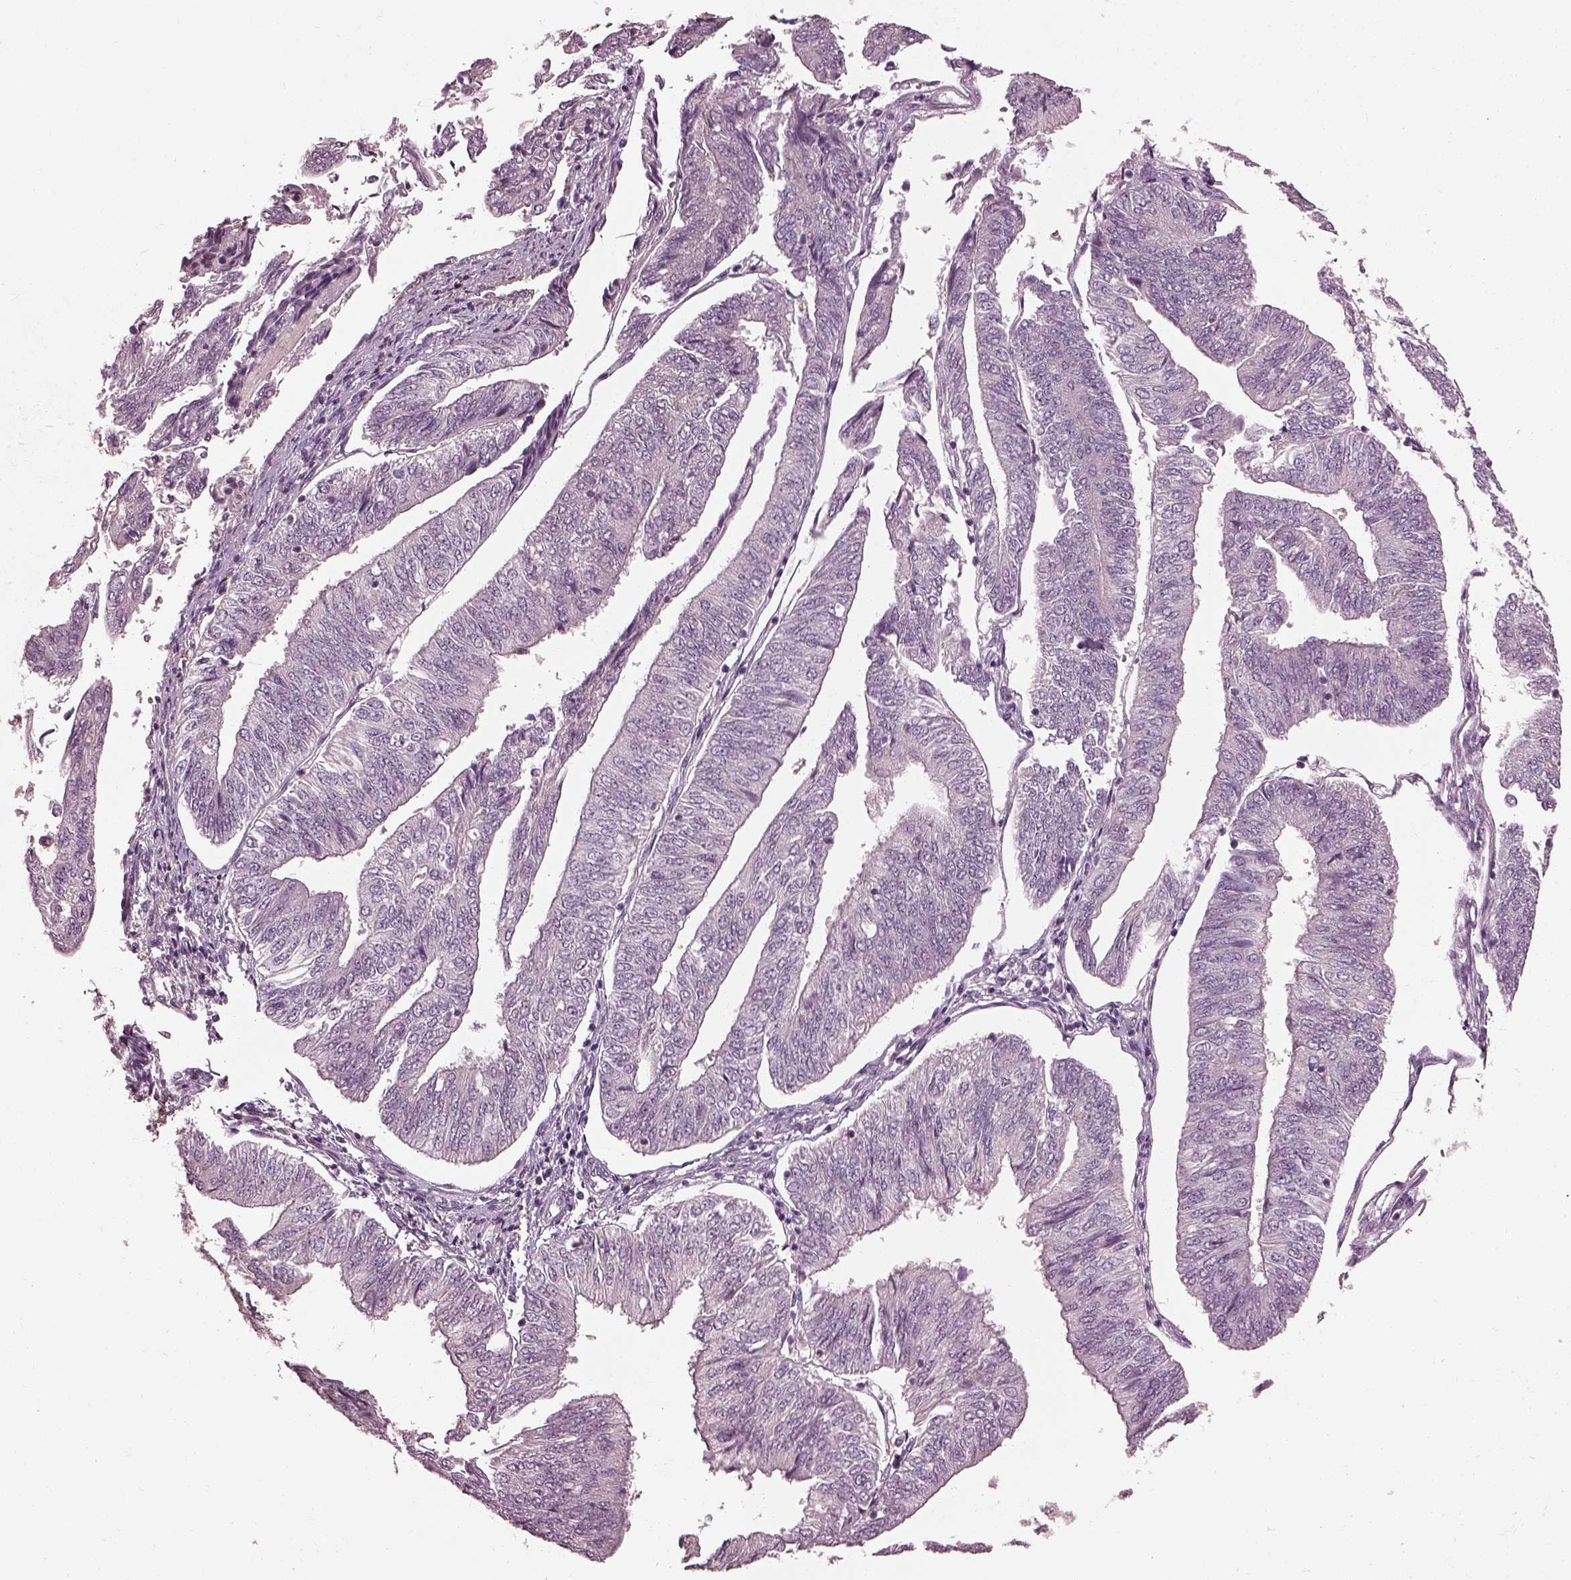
{"staining": {"intensity": "negative", "quantity": "none", "location": "none"}, "tissue": "endometrial cancer", "cell_type": "Tumor cells", "image_type": "cancer", "snomed": [{"axis": "morphology", "description": "Adenocarcinoma, NOS"}, {"axis": "topography", "description": "Endometrium"}], "caption": "The immunohistochemistry image has no significant expression in tumor cells of endometrial cancer tissue.", "gene": "EFEMP1", "patient": {"sex": "female", "age": 58}}